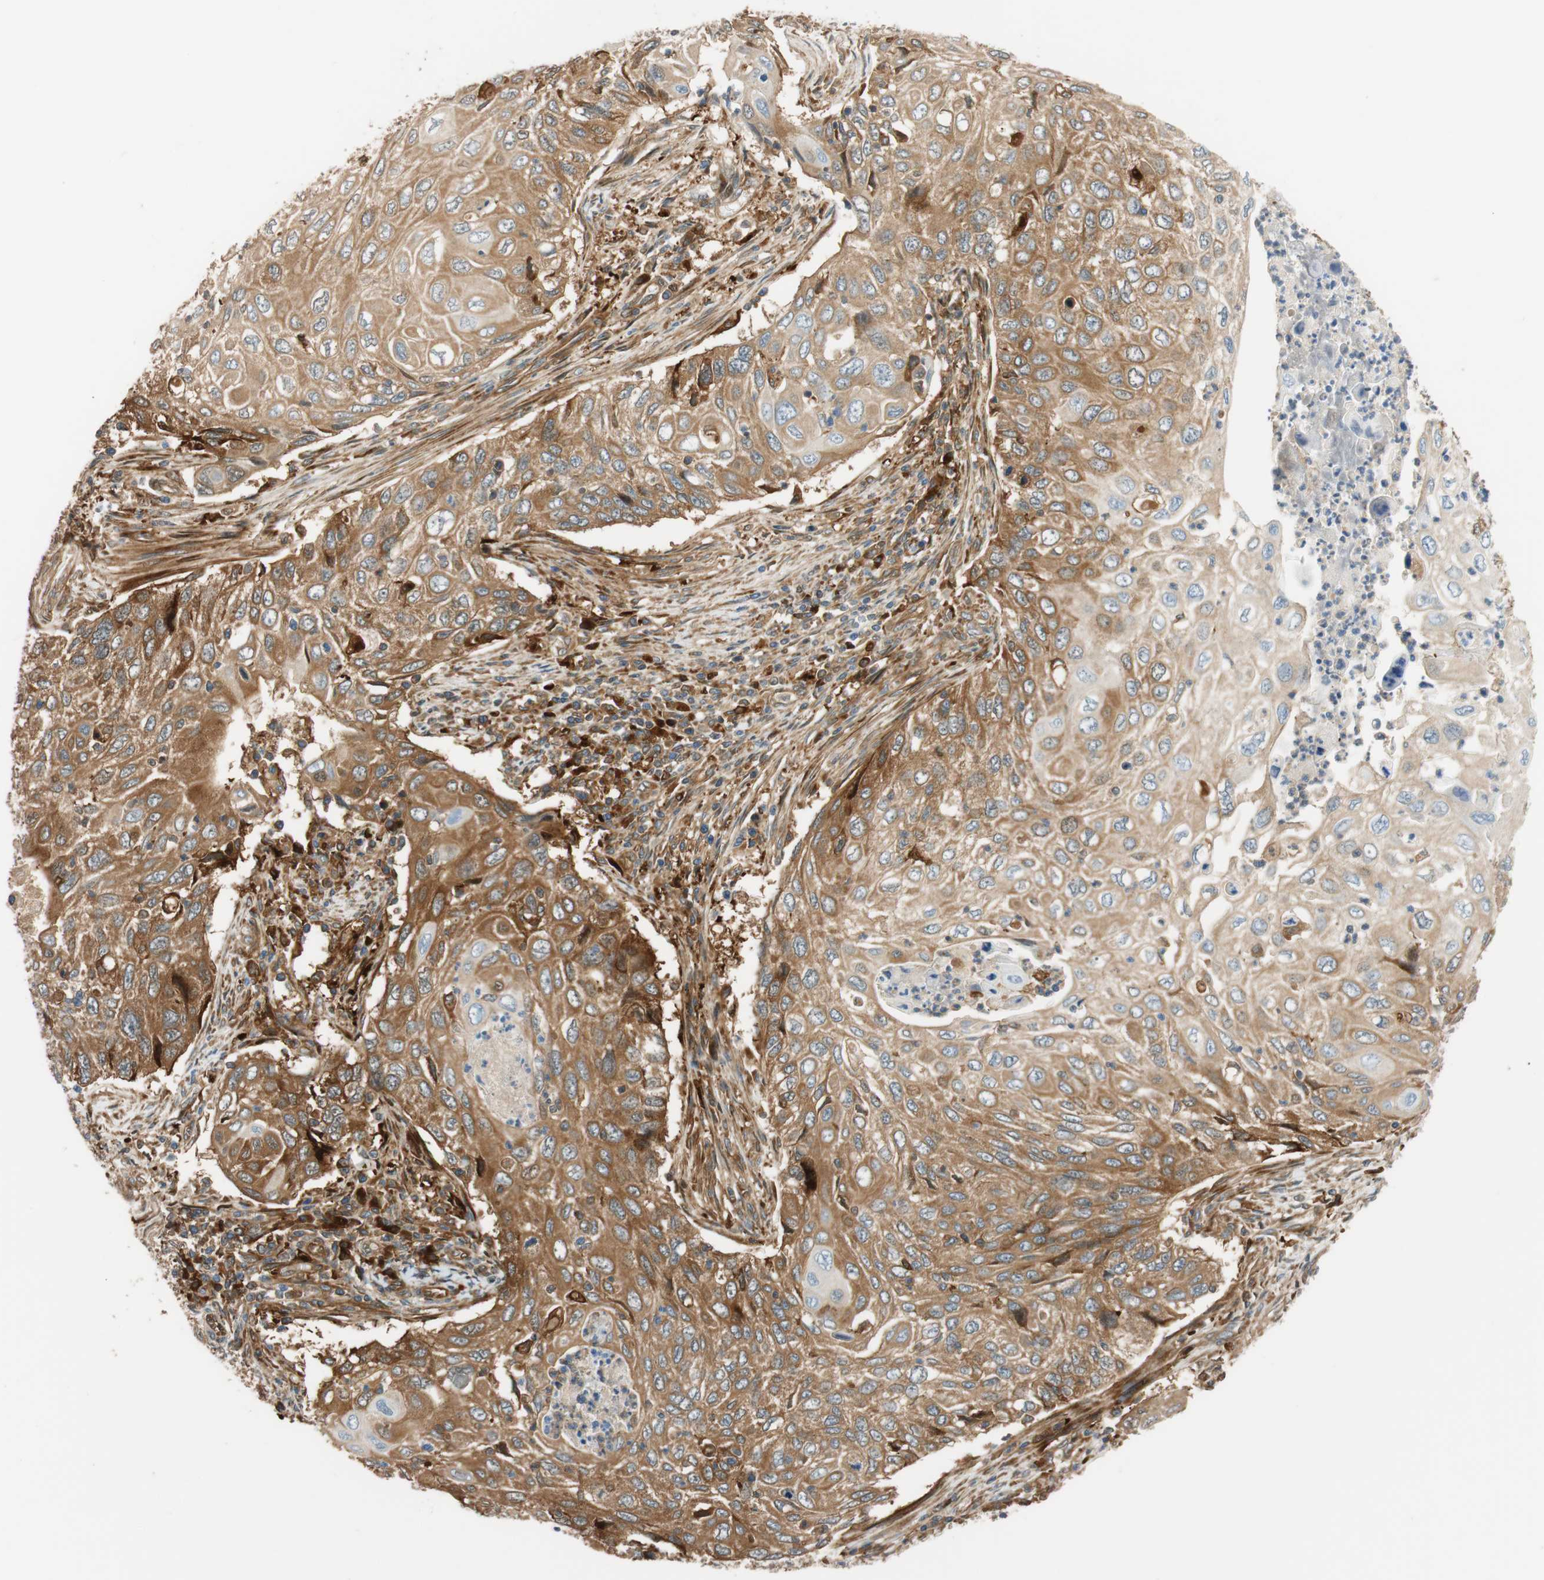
{"staining": {"intensity": "moderate", "quantity": ">75%", "location": "cytoplasmic/membranous"}, "tissue": "cervical cancer", "cell_type": "Tumor cells", "image_type": "cancer", "snomed": [{"axis": "morphology", "description": "Squamous cell carcinoma, NOS"}, {"axis": "topography", "description": "Cervix"}], "caption": "Moderate cytoplasmic/membranous expression for a protein is identified in about >75% of tumor cells of squamous cell carcinoma (cervical) using immunohistochemistry.", "gene": "PARP14", "patient": {"sex": "female", "age": 70}}